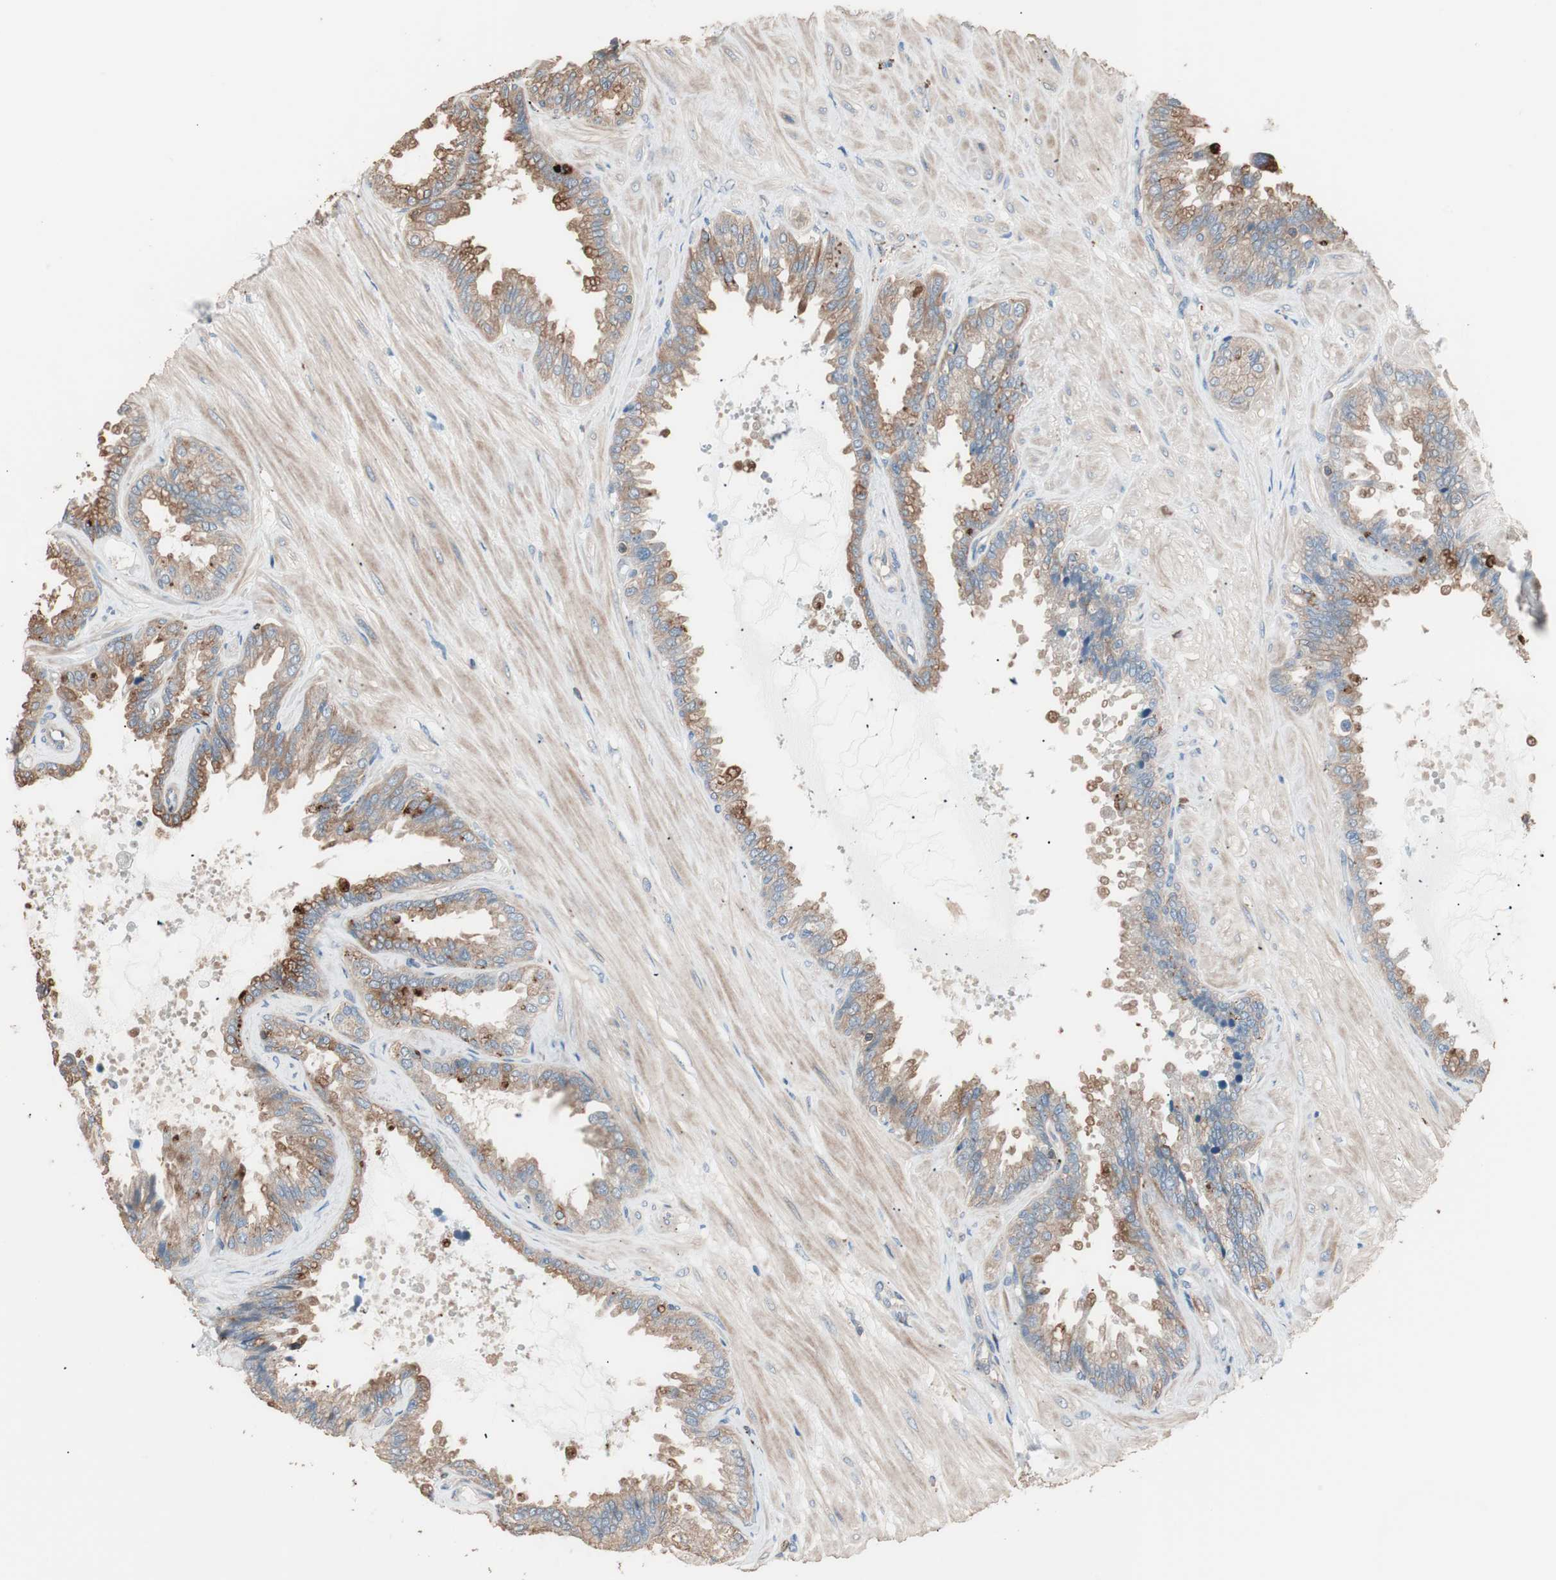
{"staining": {"intensity": "moderate", "quantity": ">75%", "location": "cytoplasmic/membranous"}, "tissue": "seminal vesicle", "cell_type": "Glandular cells", "image_type": "normal", "snomed": [{"axis": "morphology", "description": "Normal tissue, NOS"}, {"axis": "topography", "description": "Seminal veicle"}], "caption": "The photomicrograph reveals immunohistochemical staining of benign seminal vesicle. There is moderate cytoplasmic/membranous expression is present in about >75% of glandular cells. (Stains: DAB in brown, nuclei in blue, Microscopy: brightfield microscopy at high magnification).", "gene": "CCT3", "patient": {"sex": "male", "age": 46}}